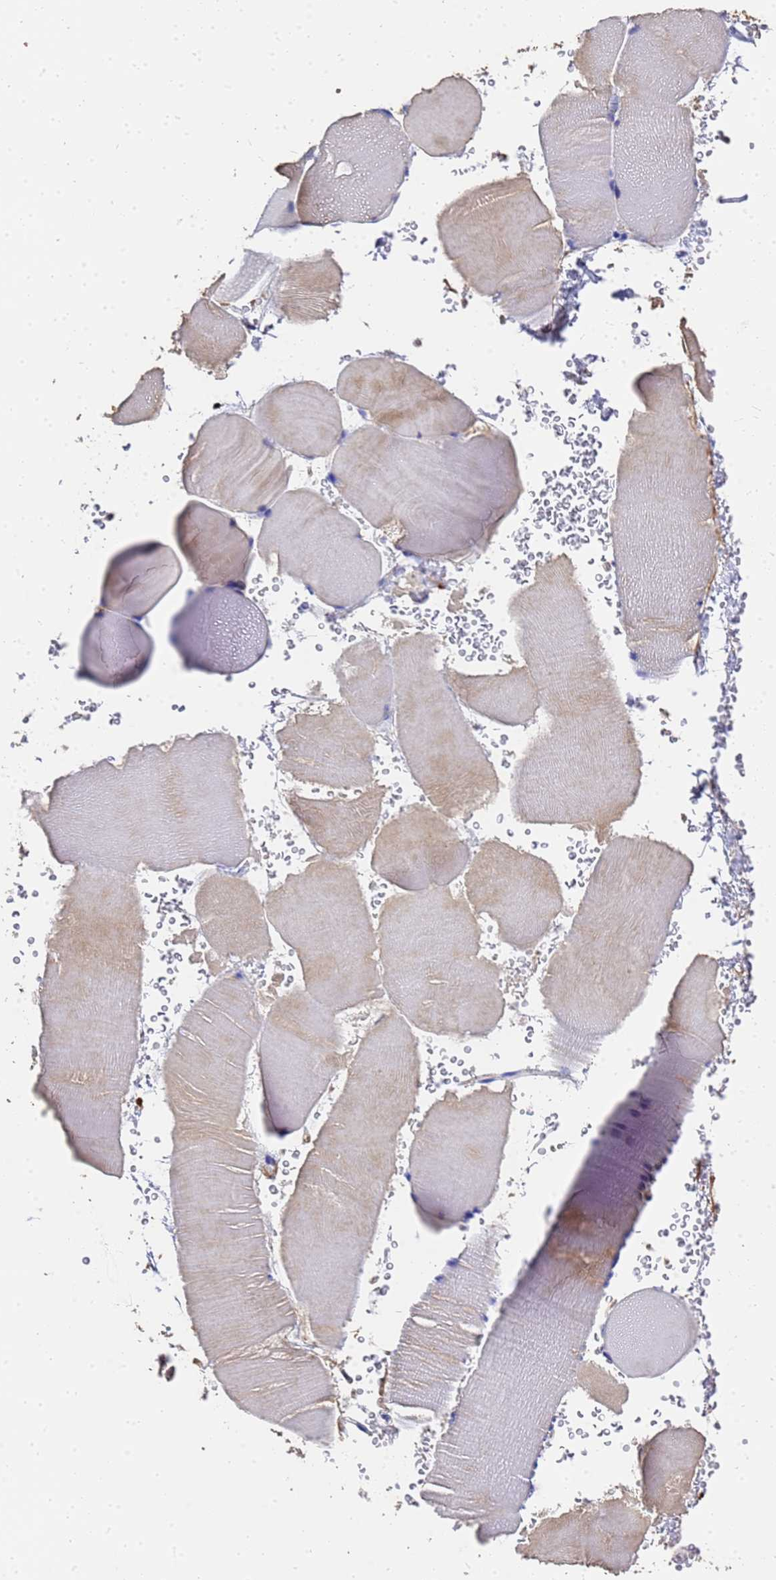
{"staining": {"intensity": "weak", "quantity": "<25%", "location": "cytoplasmic/membranous"}, "tissue": "skeletal muscle", "cell_type": "Myocytes", "image_type": "normal", "snomed": [{"axis": "morphology", "description": "Normal tissue, NOS"}, {"axis": "topography", "description": "Skeletal muscle"}], "caption": "The IHC photomicrograph has no significant expression in myocytes of skeletal muscle.", "gene": "SLC35E2B", "patient": {"sex": "male", "age": 62}}